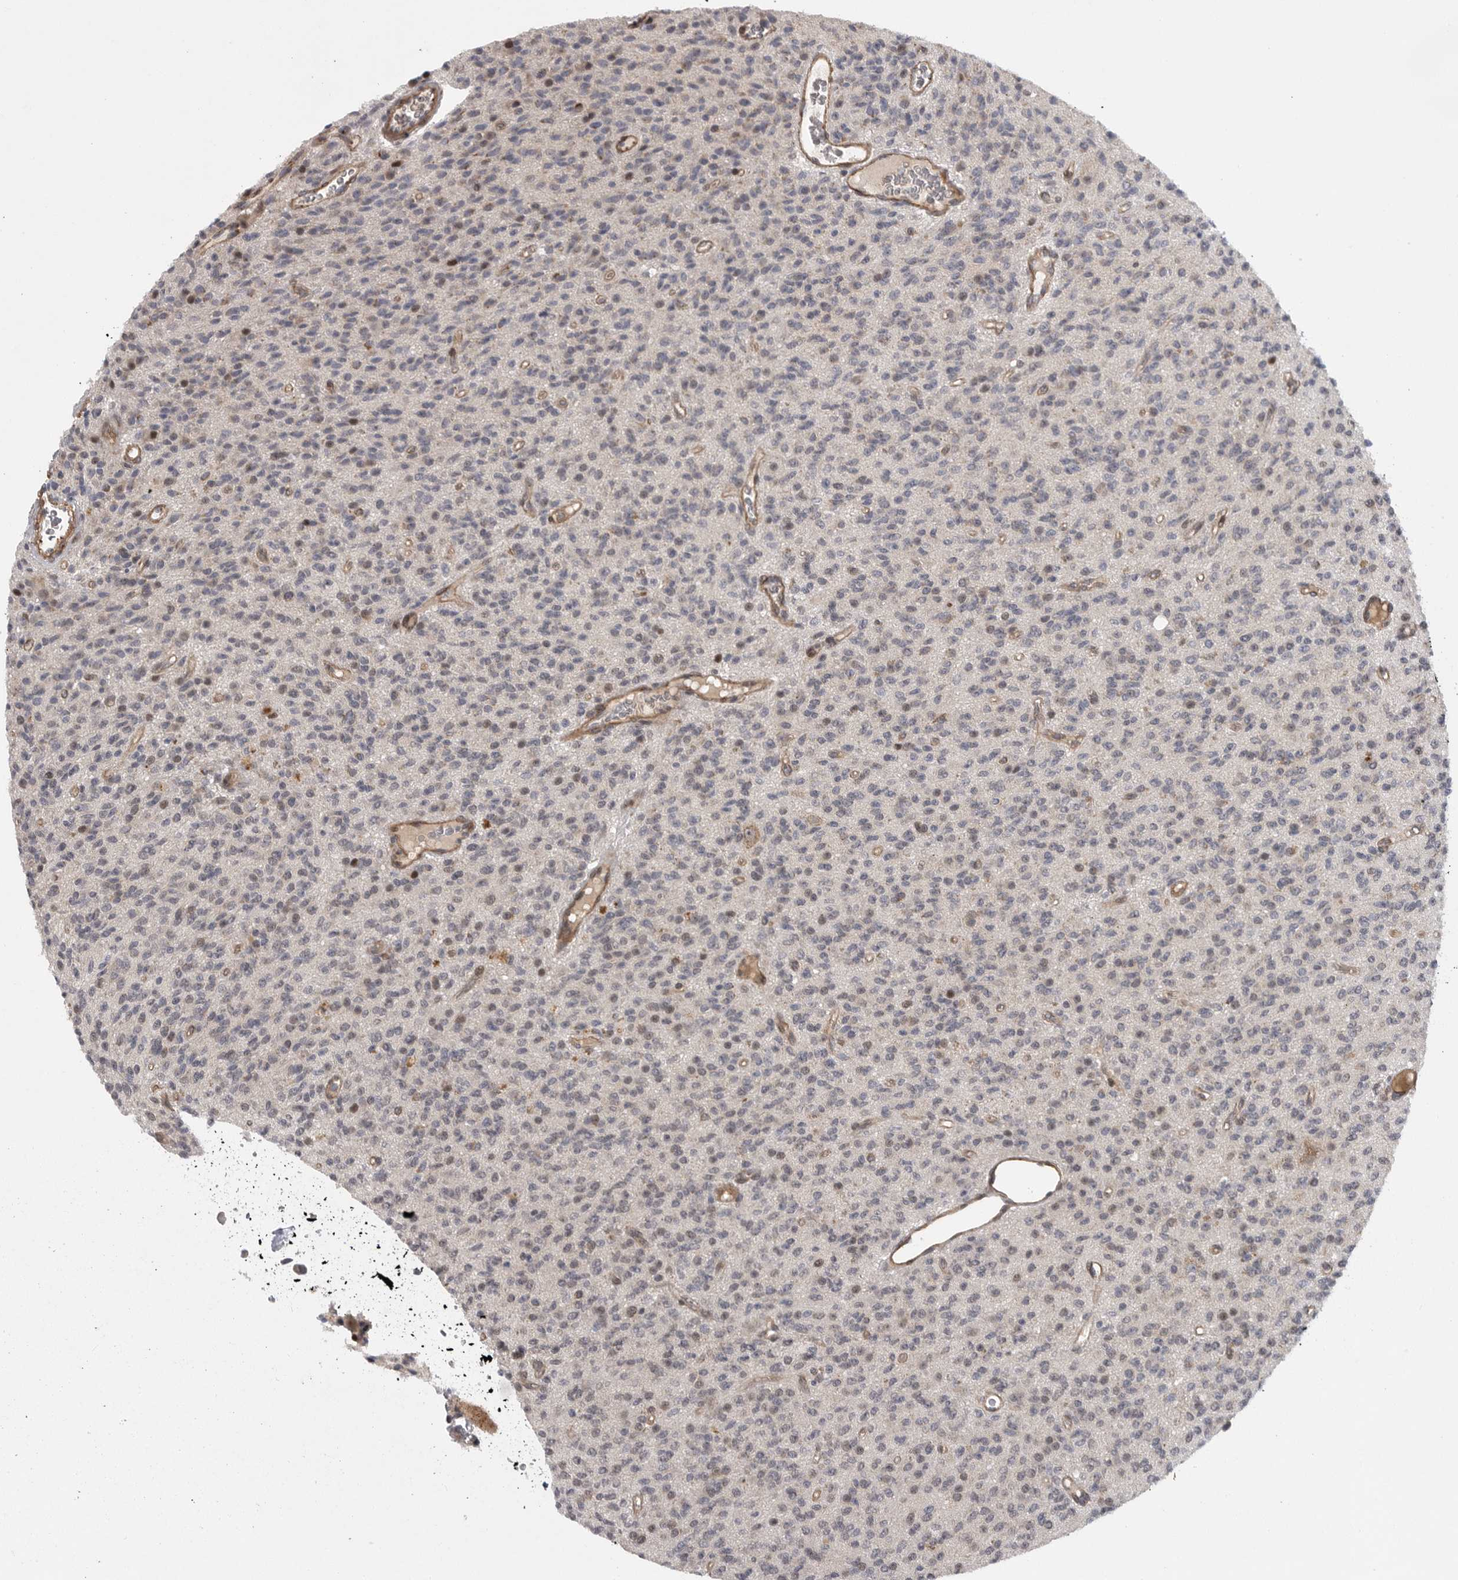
{"staining": {"intensity": "weak", "quantity": "<25%", "location": "cytoplasmic/membranous"}, "tissue": "glioma", "cell_type": "Tumor cells", "image_type": "cancer", "snomed": [{"axis": "morphology", "description": "Glioma, malignant, High grade"}, {"axis": "topography", "description": "Brain"}], "caption": "An image of glioma stained for a protein demonstrates no brown staining in tumor cells. (DAB immunohistochemistry with hematoxylin counter stain).", "gene": "TMPRSS11F", "patient": {"sex": "male", "age": 34}}